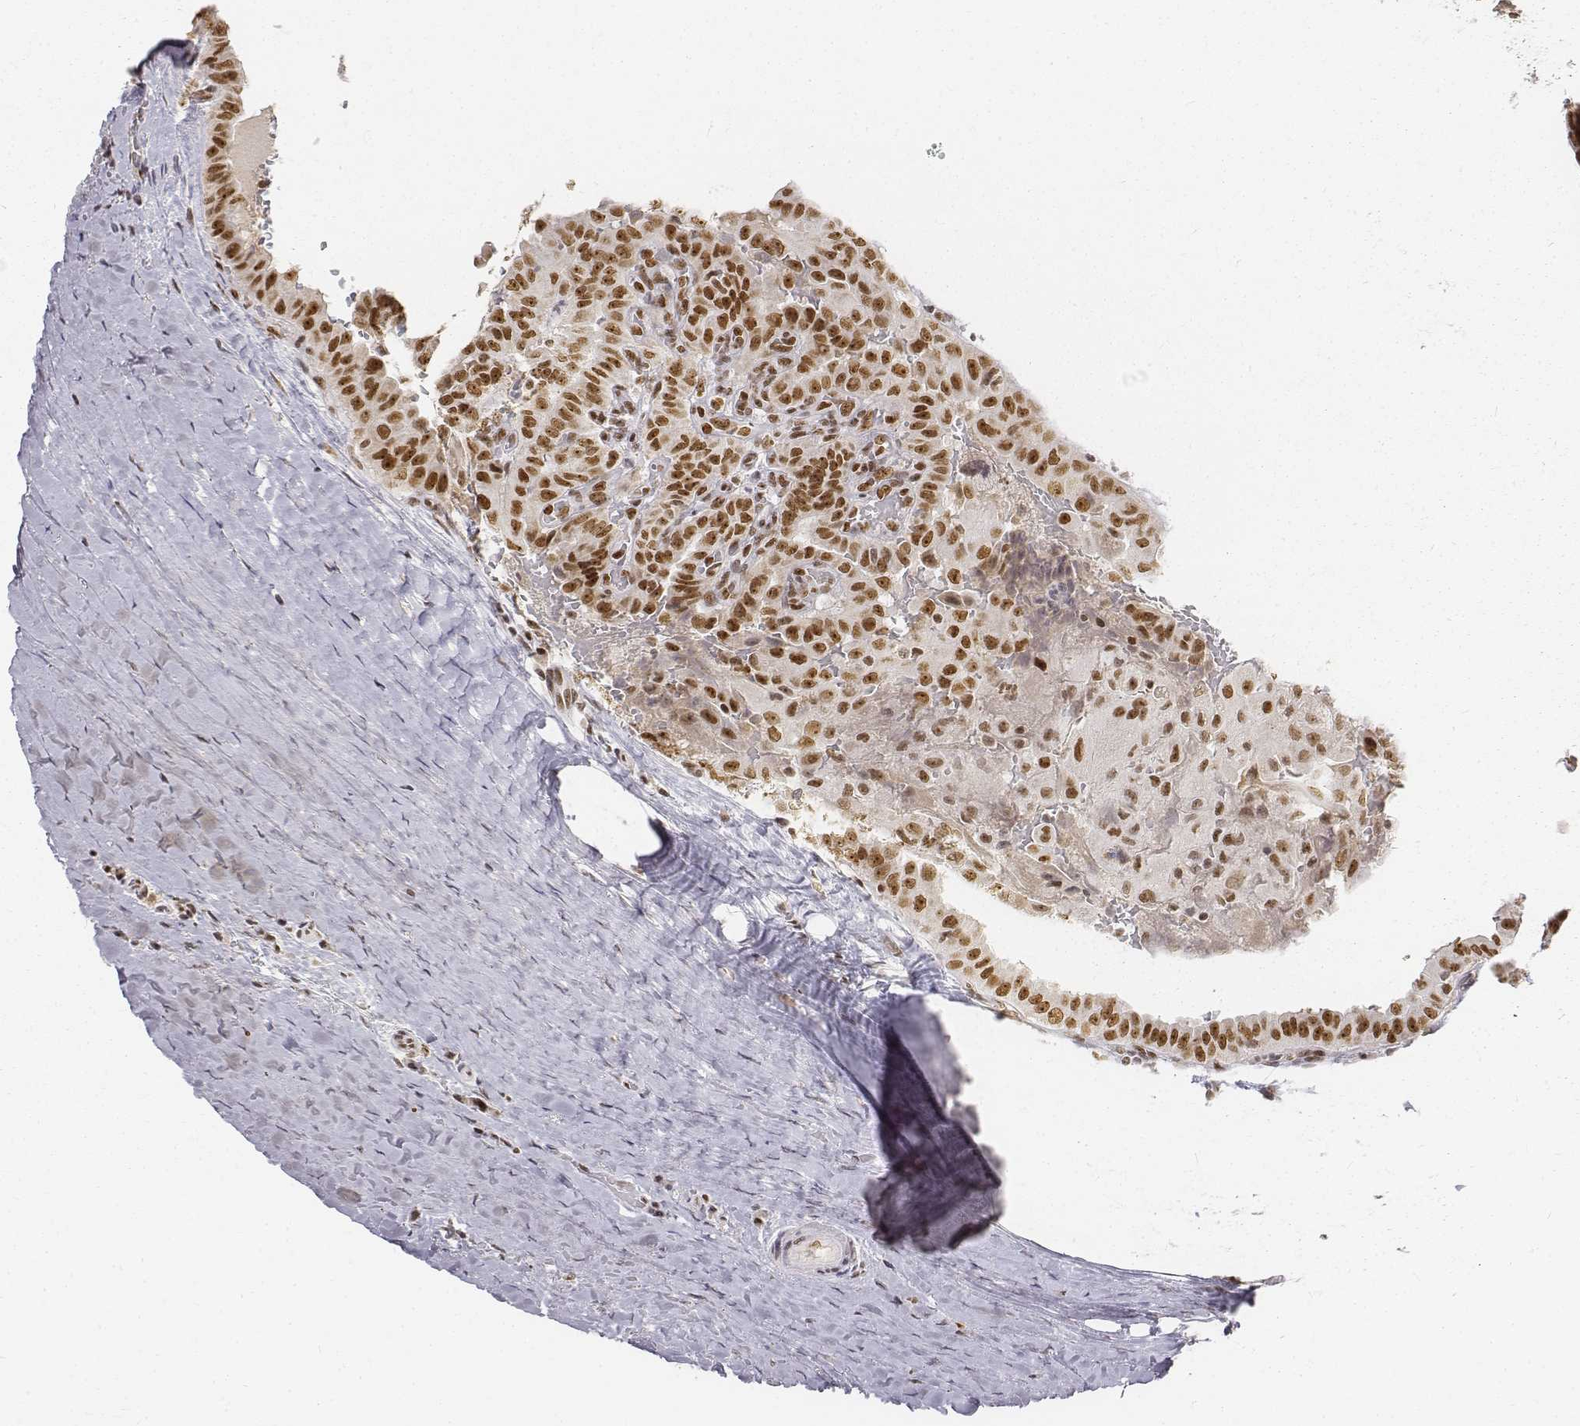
{"staining": {"intensity": "moderate", "quantity": ">75%", "location": "nuclear"}, "tissue": "thyroid cancer", "cell_type": "Tumor cells", "image_type": "cancer", "snomed": [{"axis": "morphology", "description": "Papillary adenocarcinoma, NOS"}, {"axis": "morphology", "description": "Papillary adenoma metastatic"}, {"axis": "topography", "description": "Thyroid gland"}], "caption": "Immunohistochemical staining of human papillary adenocarcinoma (thyroid) demonstrates medium levels of moderate nuclear protein expression in approximately >75% of tumor cells.", "gene": "PHF6", "patient": {"sex": "female", "age": 50}}